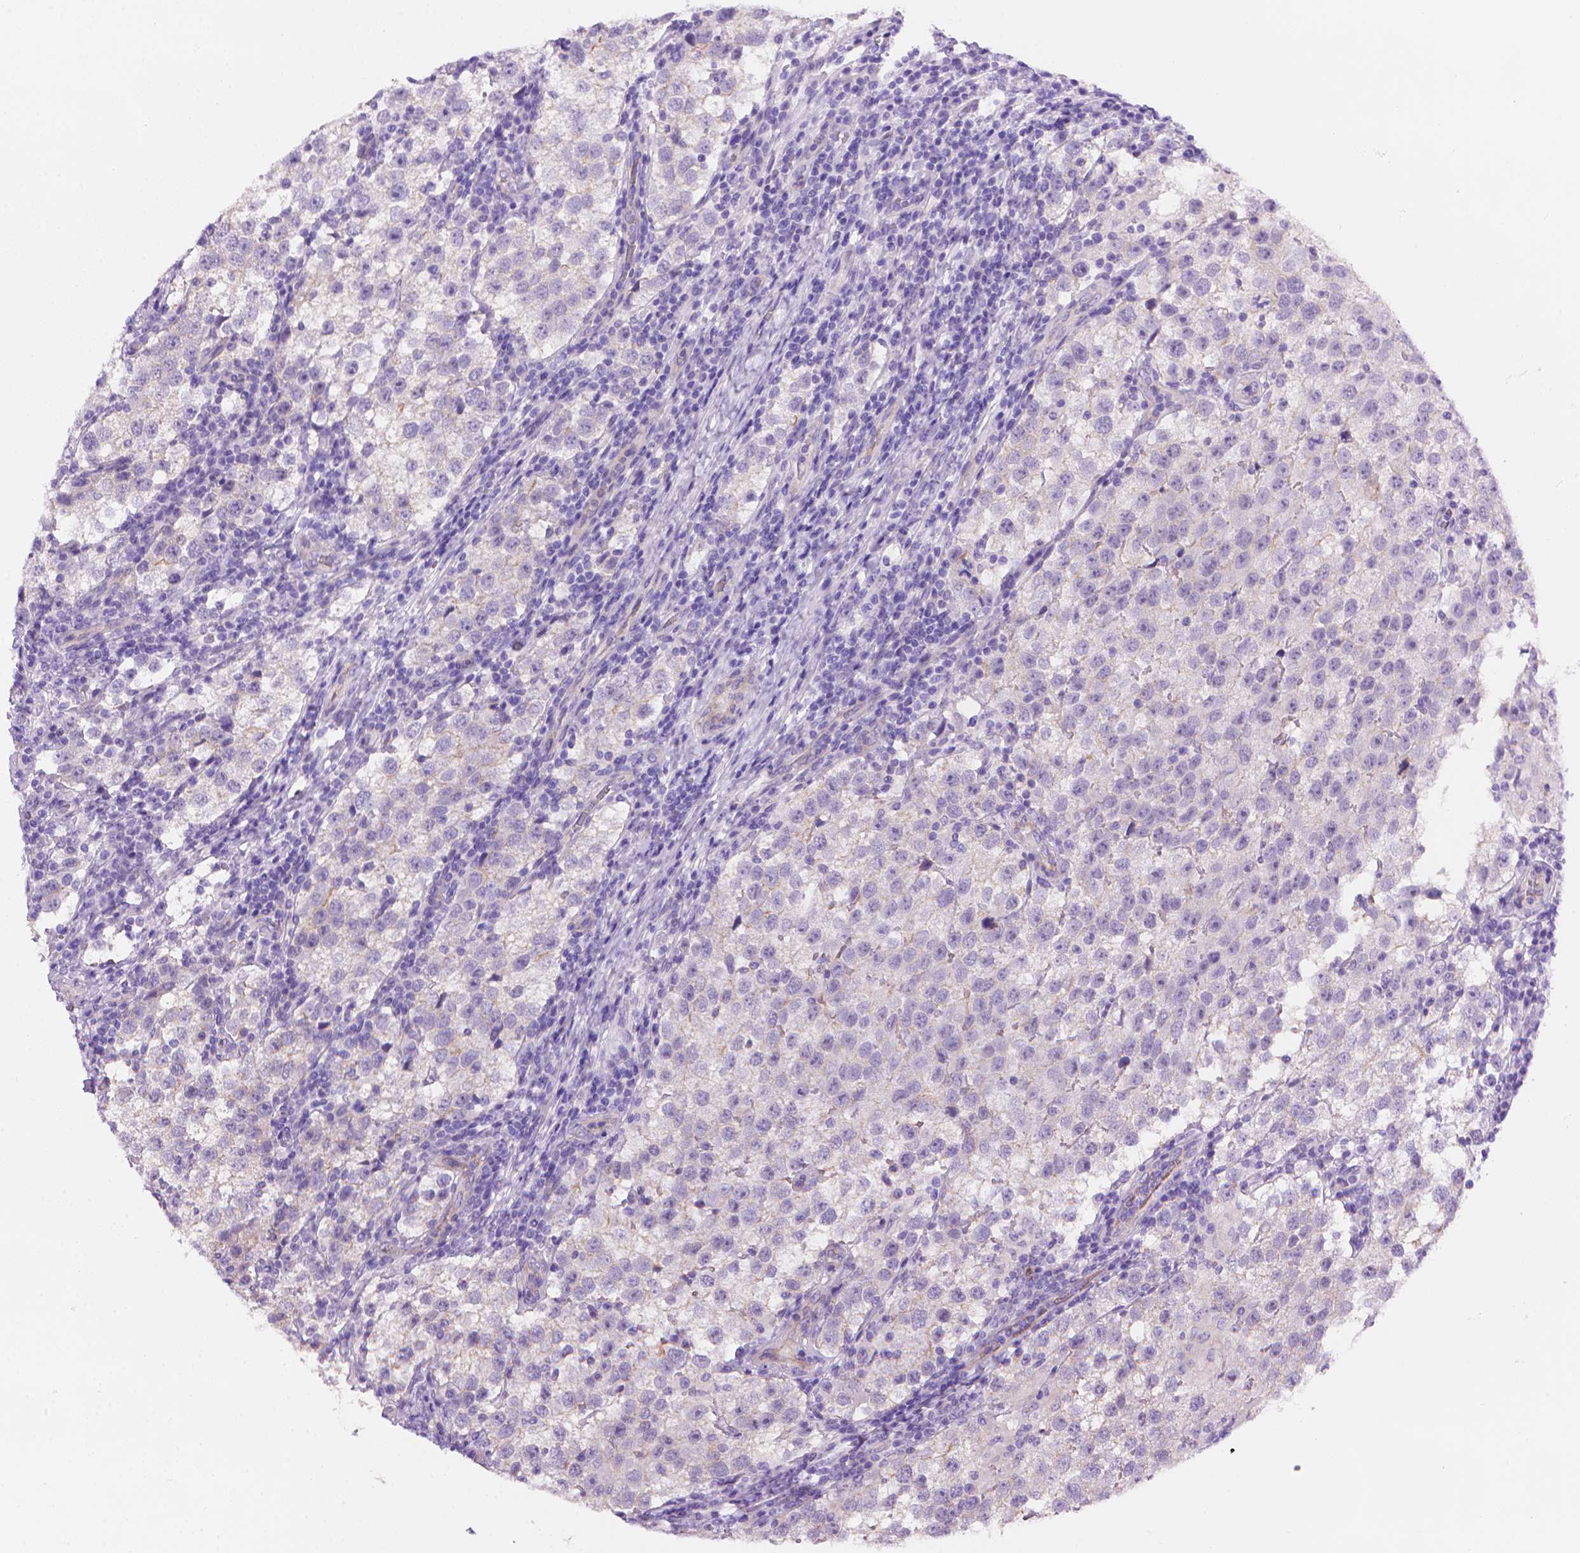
{"staining": {"intensity": "negative", "quantity": "none", "location": "none"}, "tissue": "testis cancer", "cell_type": "Tumor cells", "image_type": "cancer", "snomed": [{"axis": "morphology", "description": "Seminoma, NOS"}, {"axis": "topography", "description": "Testis"}], "caption": "Testis cancer was stained to show a protein in brown. There is no significant staining in tumor cells.", "gene": "AMMECR1", "patient": {"sex": "male", "age": 37}}